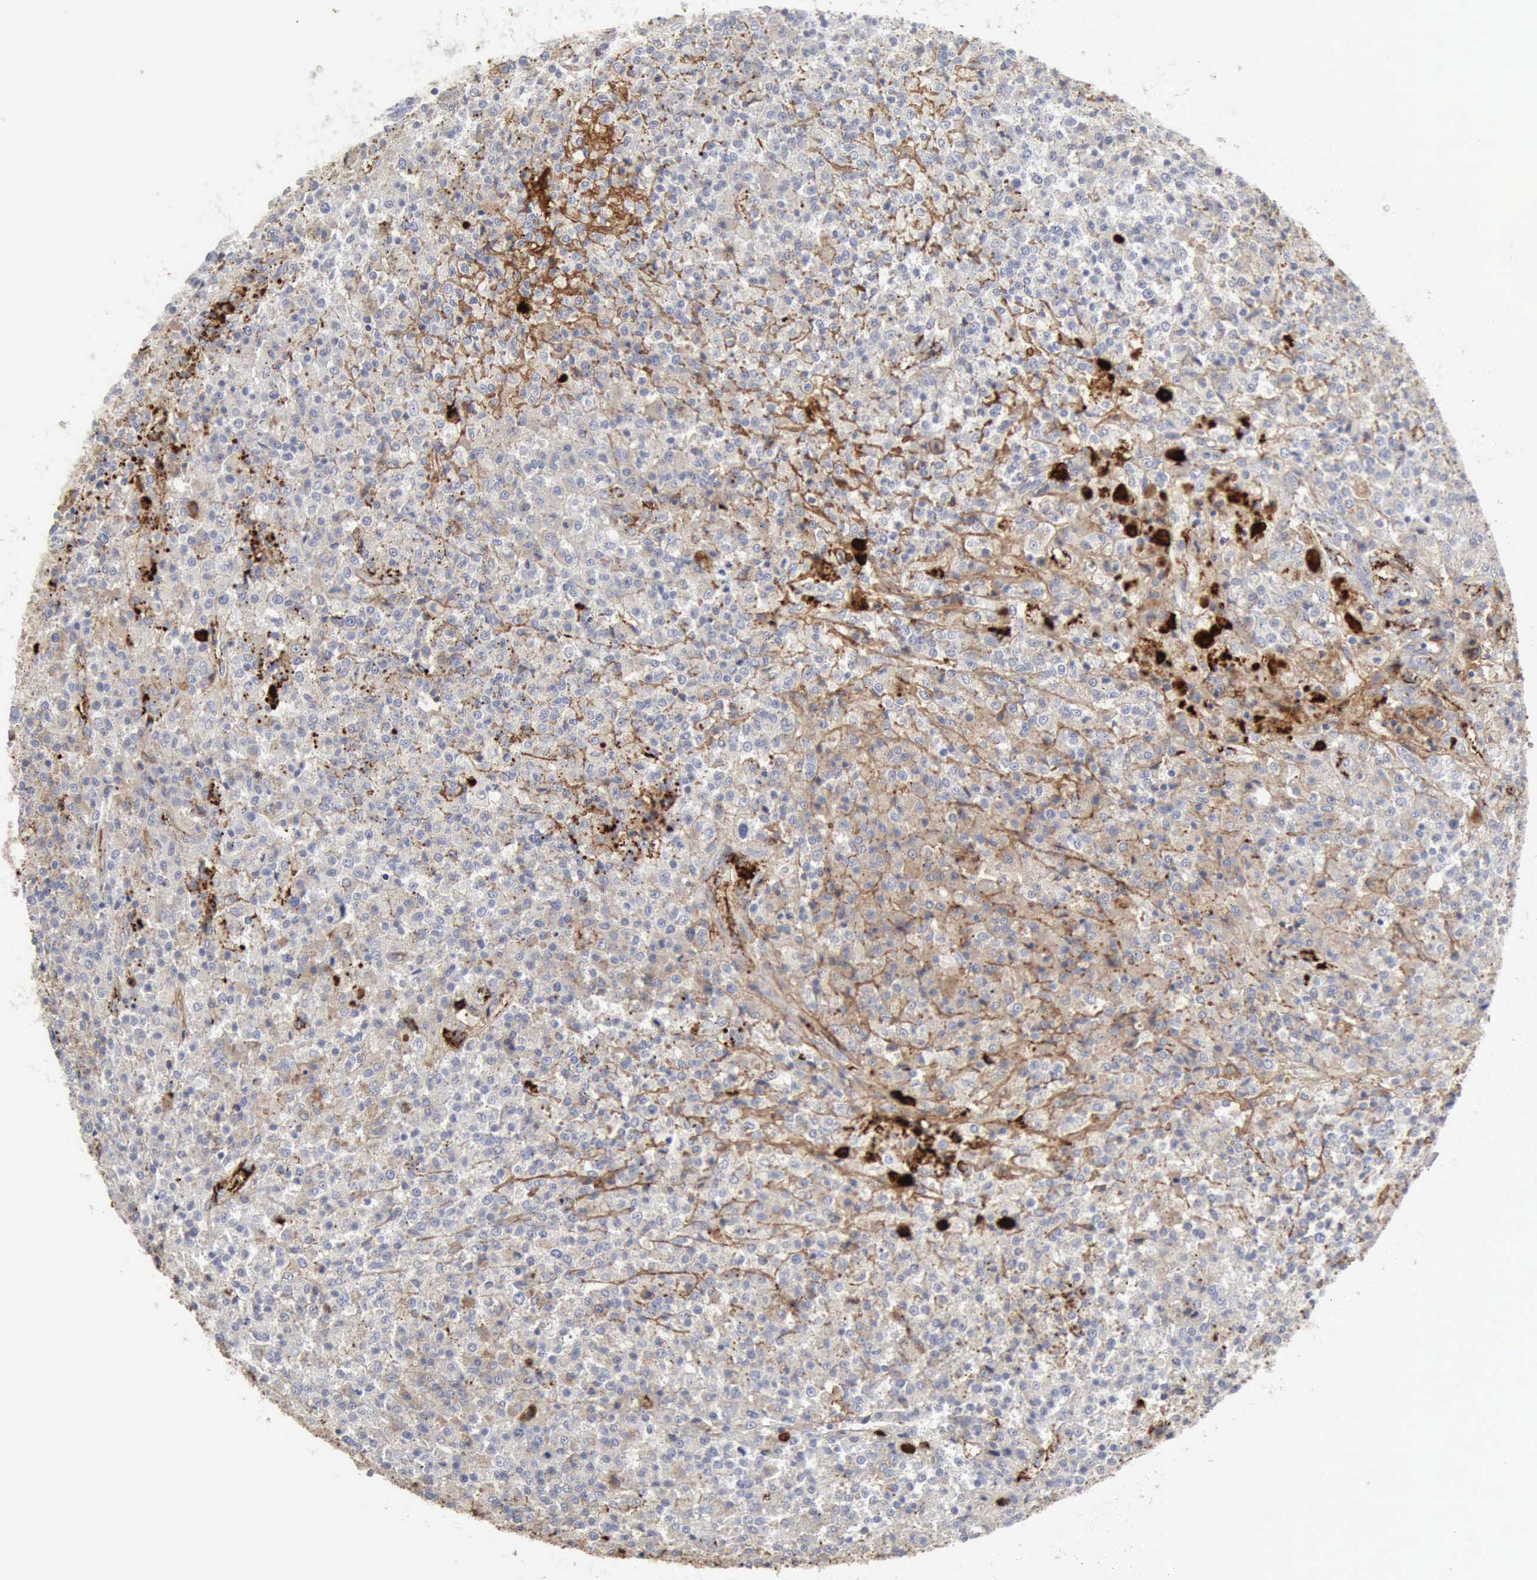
{"staining": {"intensity": "negative", "quantity": "none", "location": "none"}, "tissue": "testis cancer", "cell_type": "Tumor cells", "image_type": "cancer", "snomed": [{"axis": "morphology", "description": "Seminoma, NOS"}, {"axis": "topography", "description": "Testis"}], "caption": "Immunohistochemistry (IHC) of human seminoma (testis) shows no staining in tumor cells. The staining was performed using DAB to visualize the protein expression in brown, while the nuclei were stained in blue with hematoxylin (Magnification: 20x).", "gene": "C4BPA", "patient": {"sex": "male", "age": 59}}